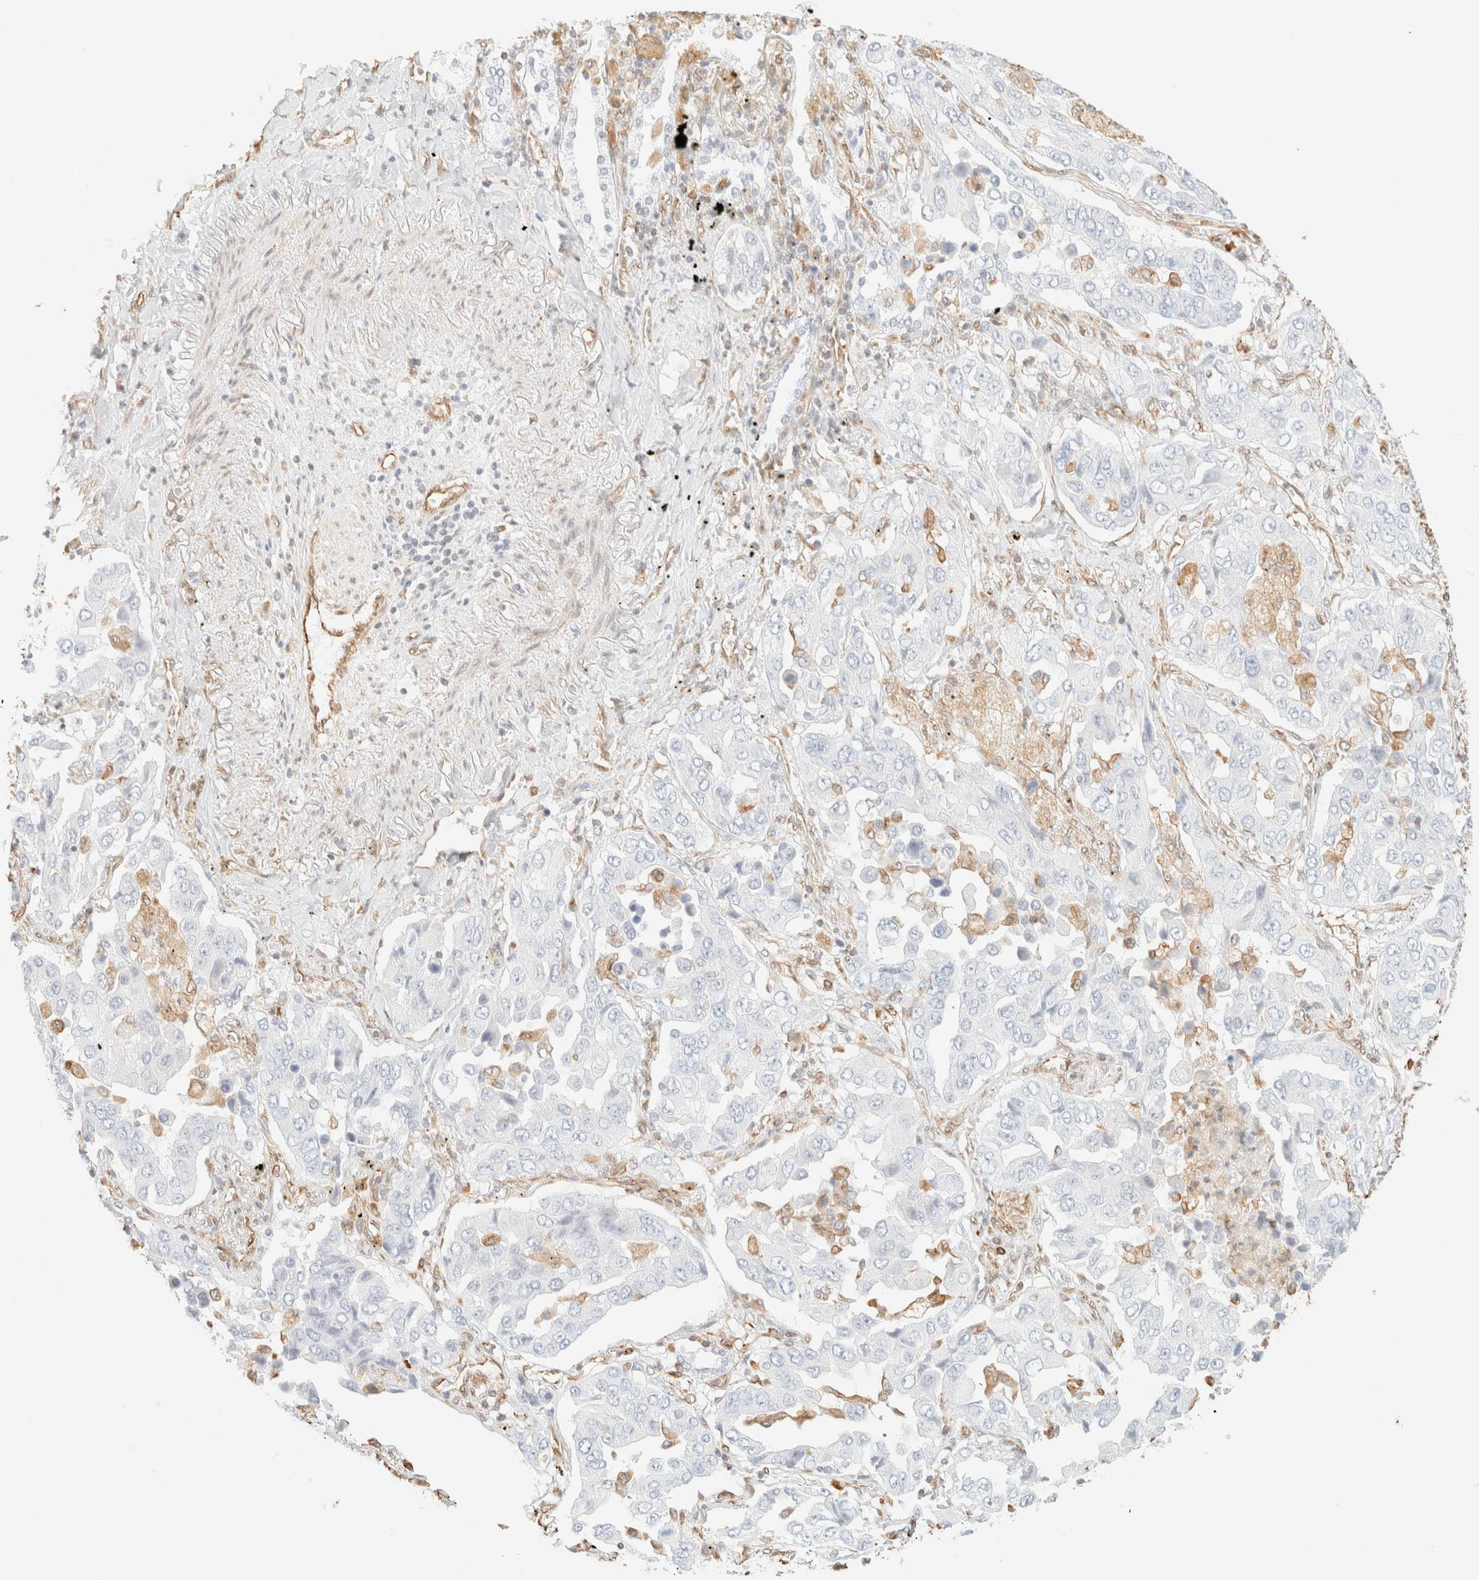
{"staining": {"intensity": "negative", "quantity": "none", "location": "none"}, "tissue": "lung cancer", "cell_type": "Tumor cells", "image_type": "cancer", "snomed": [{"axis": "morphology", "description": "Adenocarcinoma, NOS"}, {"axis": "topography", "description": "Lung"}], "caption": "Immunohistochemistry of human adenocarcinoma (lung) displays no staining in tumor cells. (DAB immunohistochemistry visualized using brightfield microscopy, high magnification).", "gene": "ZSCAN18", "patient": {"sex": "female", "age": 65}}